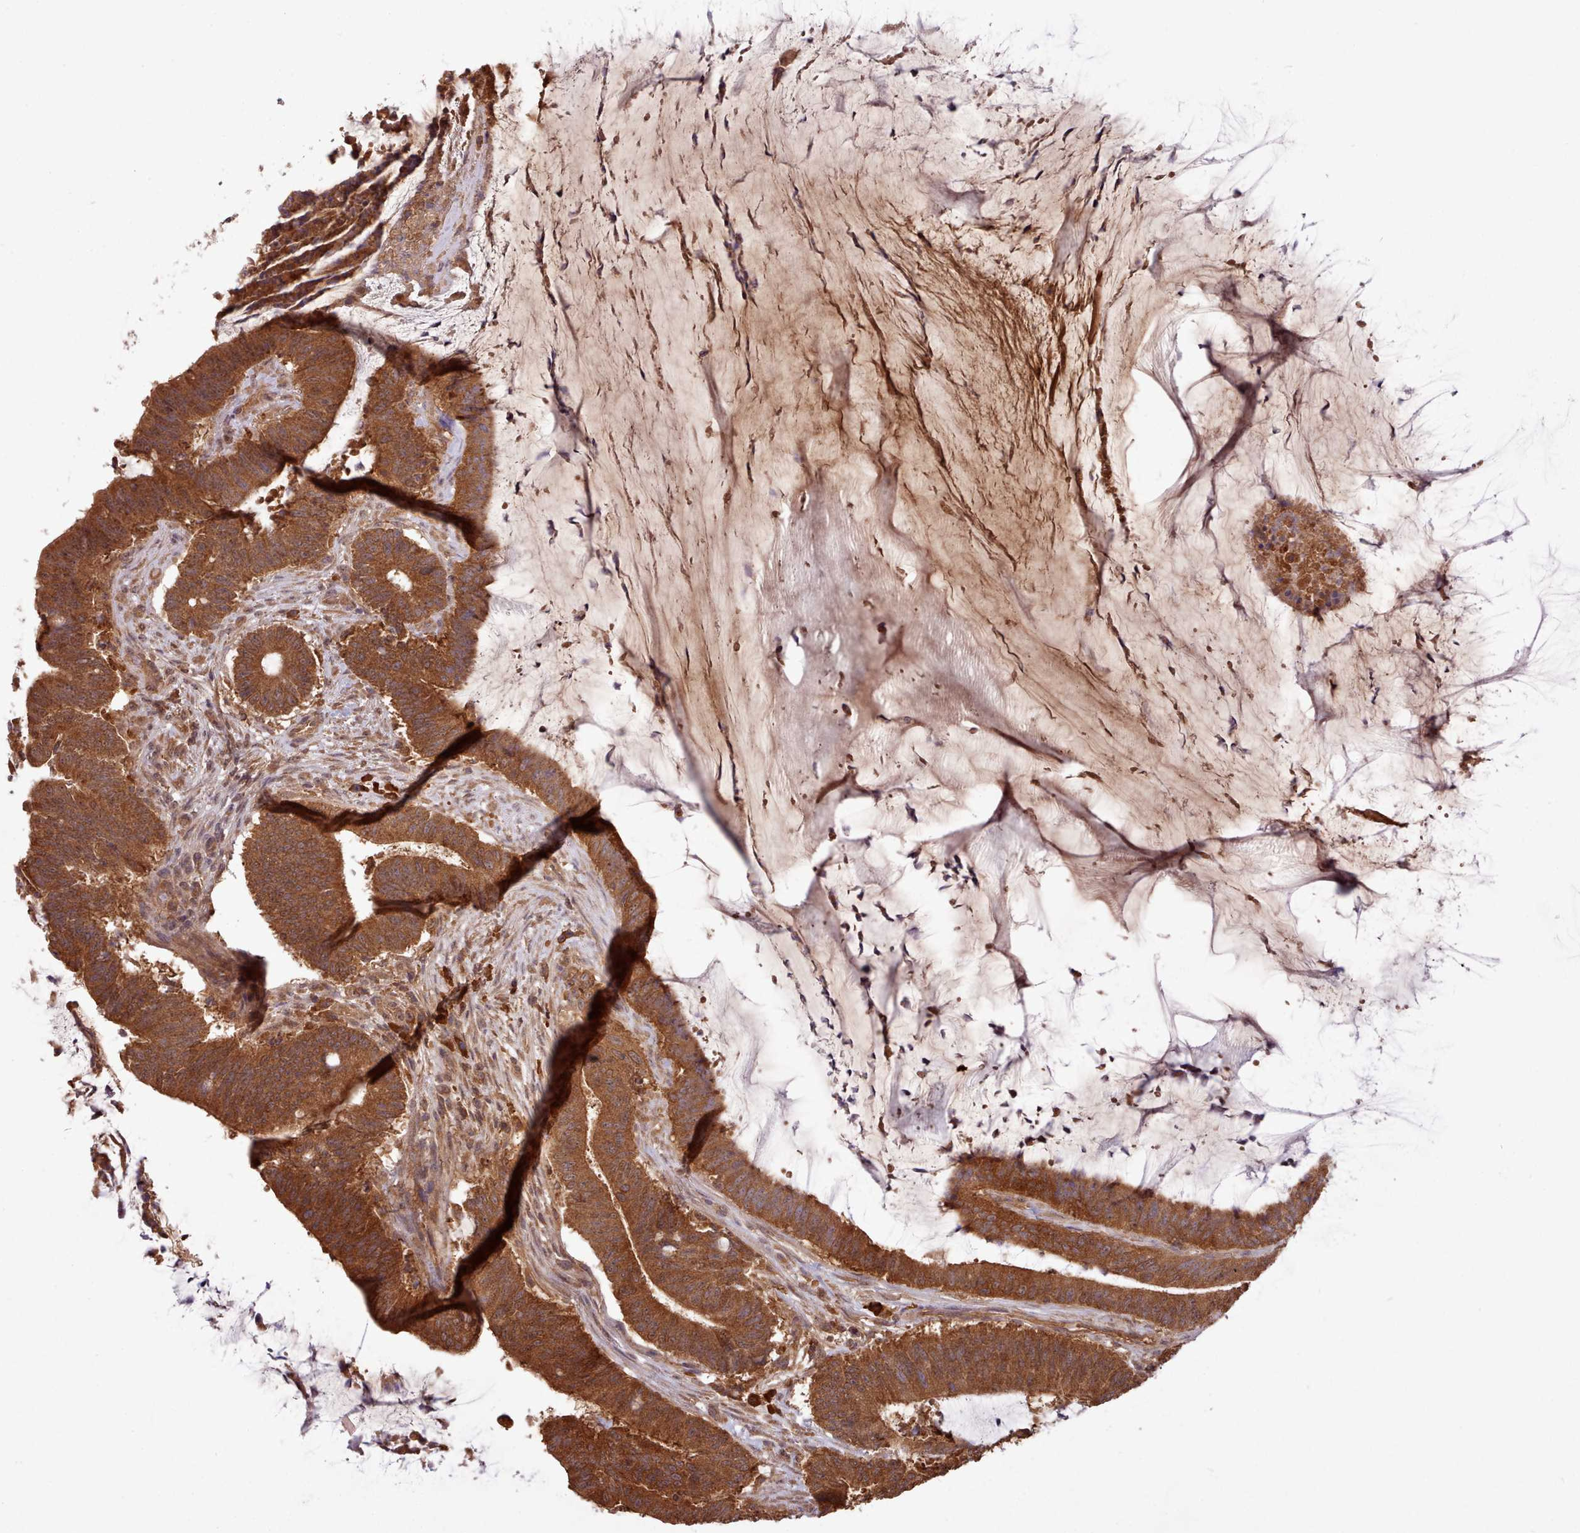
{"staining": {"intensity": "strong", "quantity": ">75%", "location": "cytoplasmic/membranous"}, "tissue": "colorectal cancer", "cell_type": "Tumor cells", "image_type": "cancer", "snomed": [{"axis": "morphology", "description": "Adenocarcinoma, NOS"}, {"axis": "topography", "description": "Colon"}], "caption": "This micrograph displays colorectal cancer stained with IHC to label a protein in brown. The cytoplasmic/membranous of tumor cells show strong positivity for the protein. Nuclei are counter-stained blue.", "gene": "PIP4P1", "patient": {"sex": "female", "age": 43}}